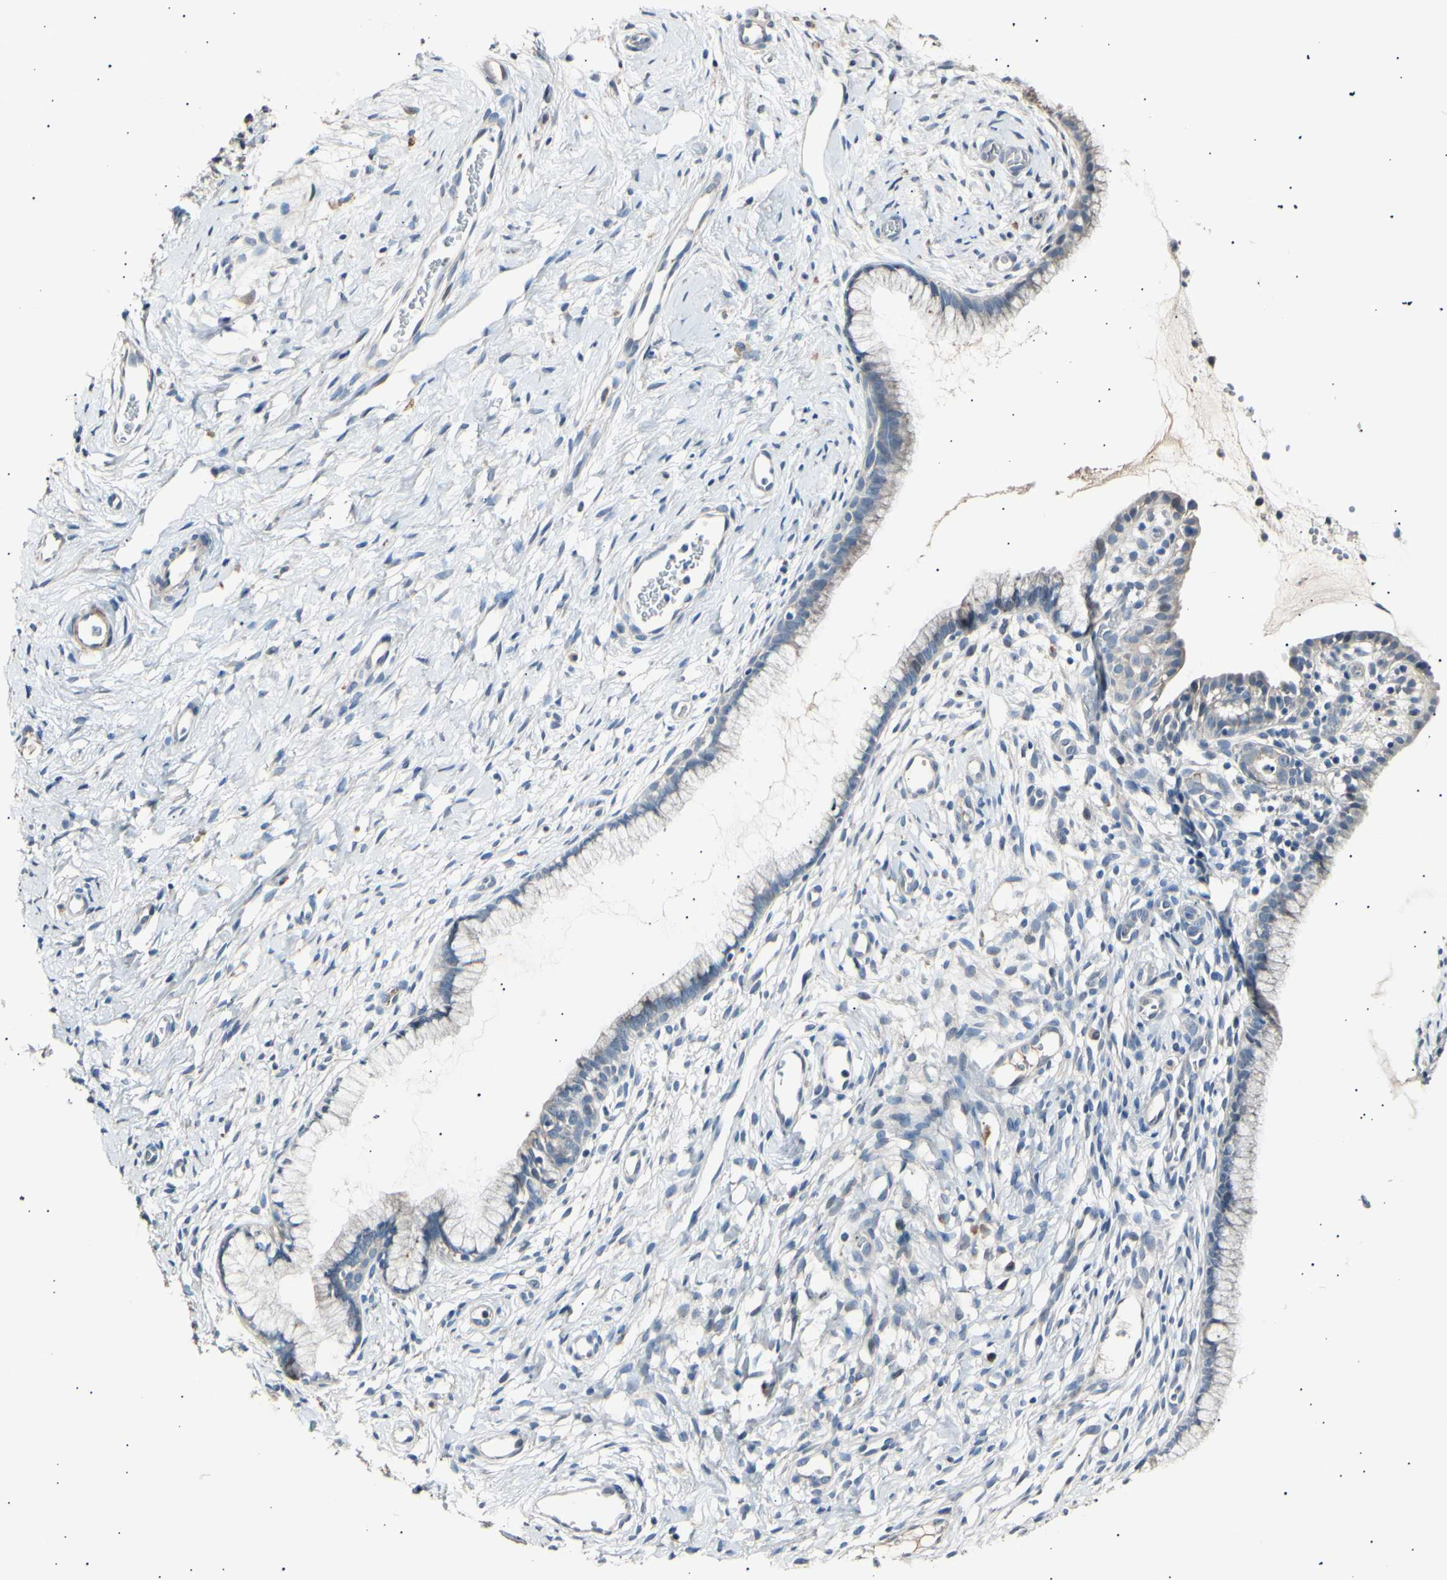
{"staining": {"intensity": "negative", "quantity": "none", "location": "none"}, "tissue": "cervix", "cell_type": "Glandular cells", "image_type": "normal", "snomed": [{"axis": "morphology", "description": "Normal tissue, NOS"}, {"axis": "topography", "description": "Cervix"}], "caption": "Human cervix stained for a protein using immunohistochemistry (IHC) reveals no positivity in glandular cells.", "gene": "LDLR", "patient": {"sex": "female", "age": 65}}